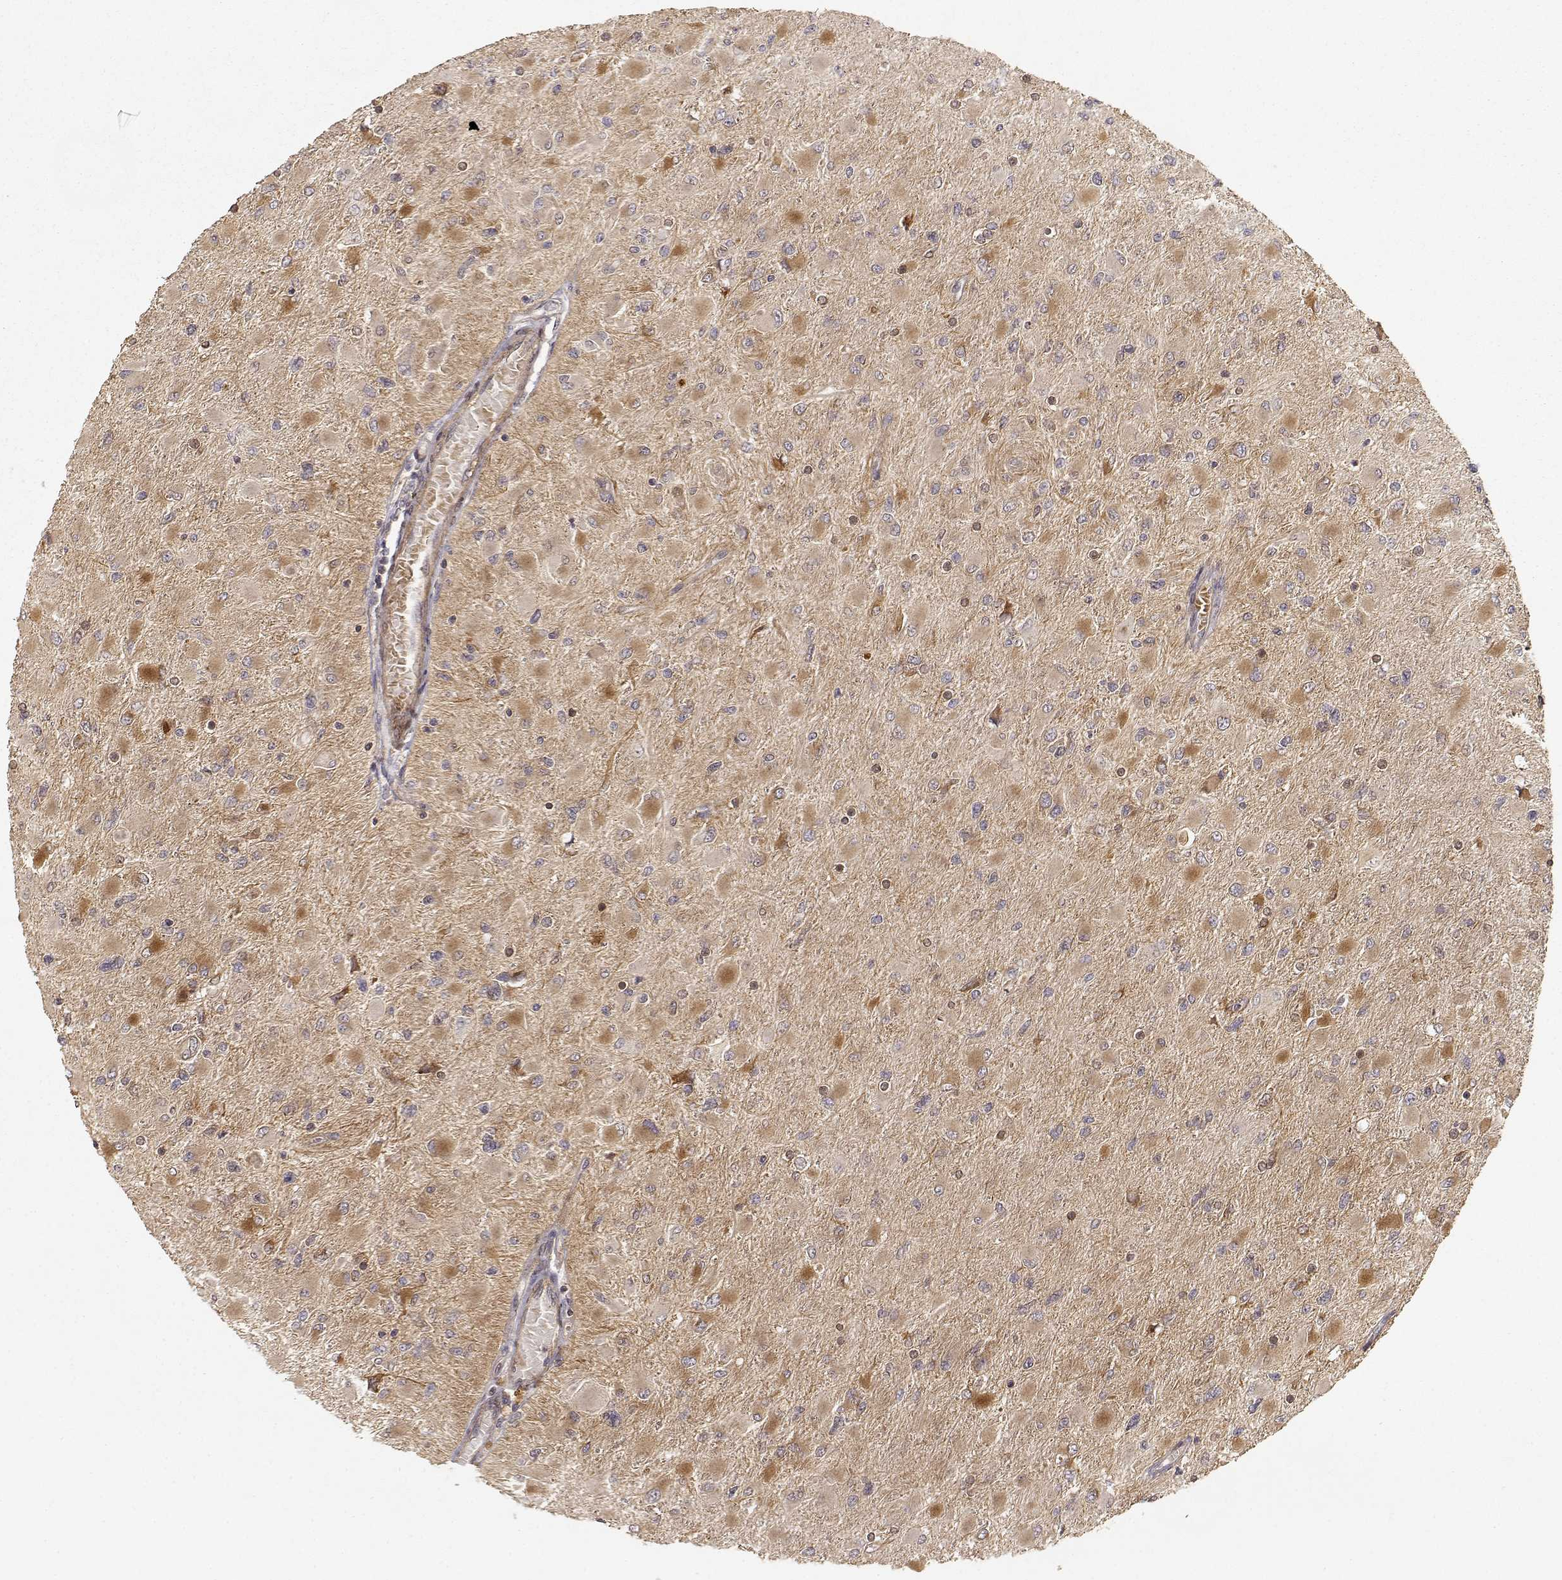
{"staining": {"intensity": "weak", "quantity": ">75%", "location": "cytoplasmic/membranous"}, "tissue": "glioma", "cell_type": "Tumor cells", "image_type": "cancer", "snomed": [{"axis": "morphology", "description": "Glioma, malignant, High grade"}, {"axis": "topography", "description": "Cerebral cortex"}], "caption": "Protein analysis of malignant glioma (high-grade) tissue reveals weak cytoplasmic/membranous positivity in approximately >75% of tumor cells.", "gene": "PICK1", "patient": {"sex": "female", "age": 36}}